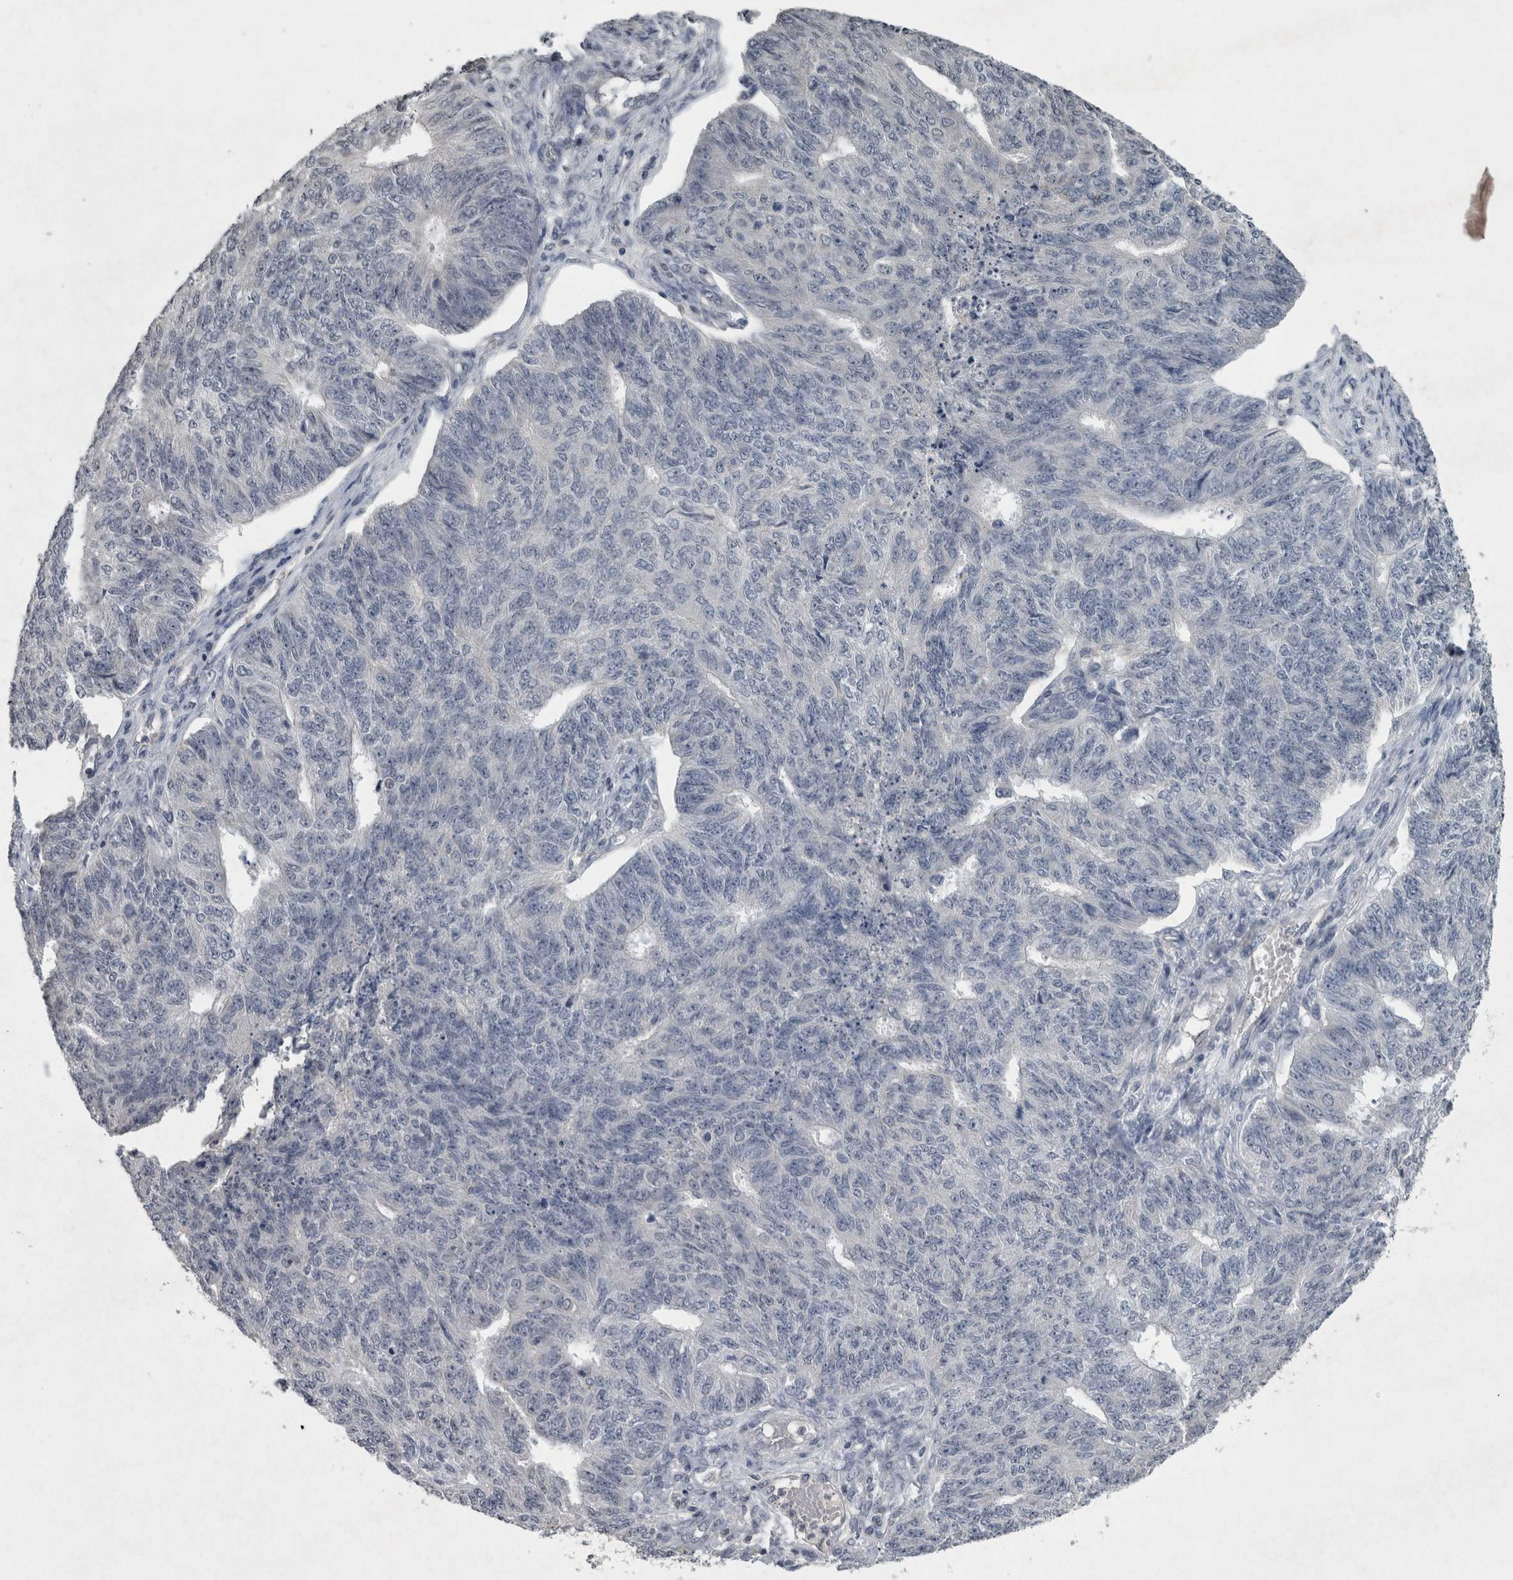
{"staining": {"intensity": "negative", "quantity": "none", "location": "none"}, "tissue": "endometrial cancer", "cell_type": "Tumor cells", "image_type": "cancer", "snomed": [{"axis": "morphology", "description": "Adenocarcinoma, NOS"}, {"axis": "topography", "description": "Endometrium"}], "caption": "This histopathology image is of adenocarcinoma (endometrial) stained with IHC to label a protein in brown with the nuclei are counter-stained blue. There is no staining in tumor cells.", "gene": "WNT7A", "patient": {"sex": "female", "age": 32}}